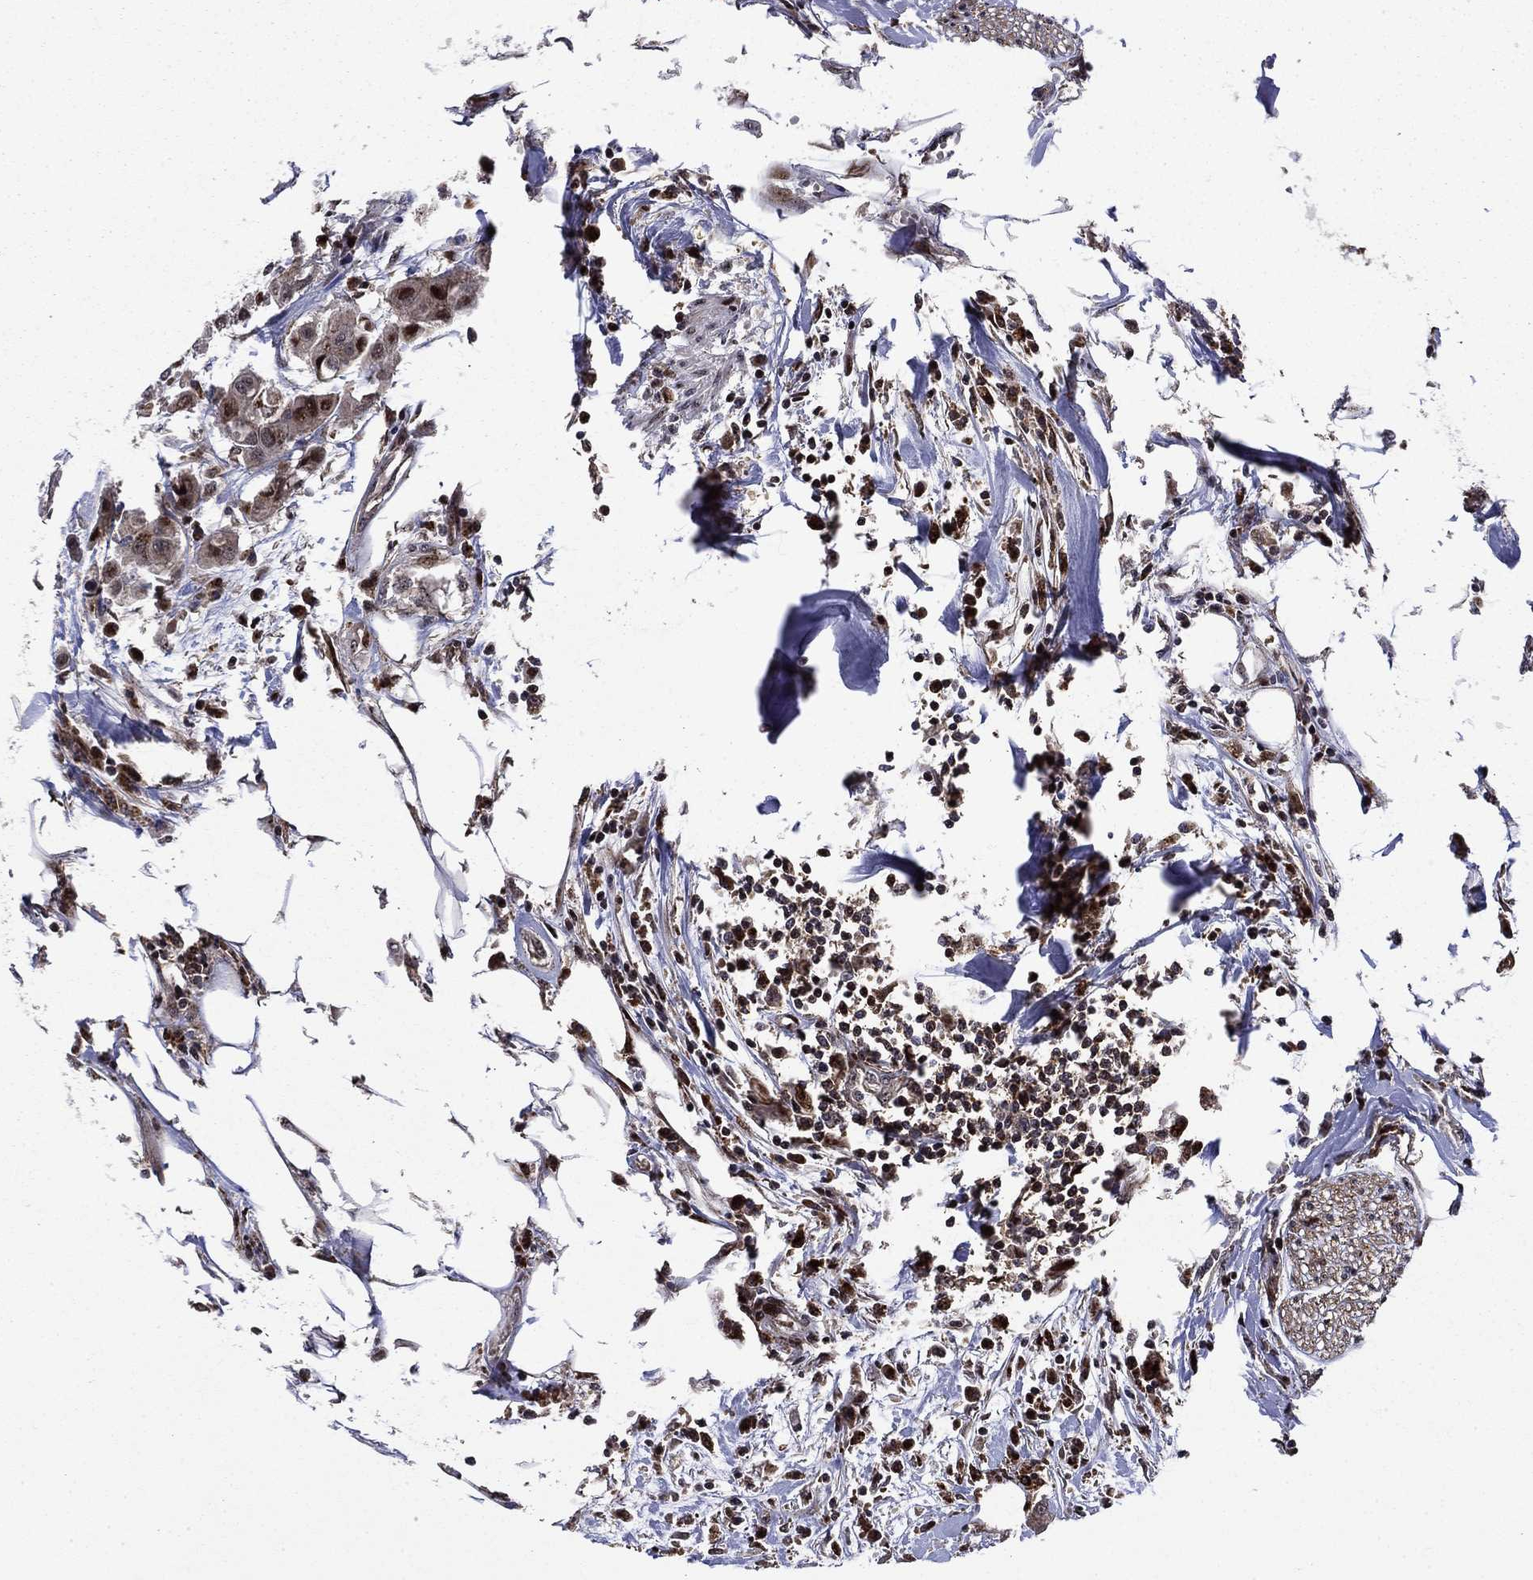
{"staining": {"intensity": "strong", "quantity": "25%-75%", "location": "nuclear"}, "tissue": "carcinoid", "cell_type": "Tumor cells", "image_type": "cancer", "snomed": [{"axis": "morphology", "description": "Carcinoid, malignant, NOS"}, {"axis": "topography", "description": "Colon"}], "caption": "Human carcinoid (malignant) stained with a protein marker exhibits strong staining in tumor cells.", "gene": "AGTPBP1", "patient": {"sex": "male", "age": 81}}